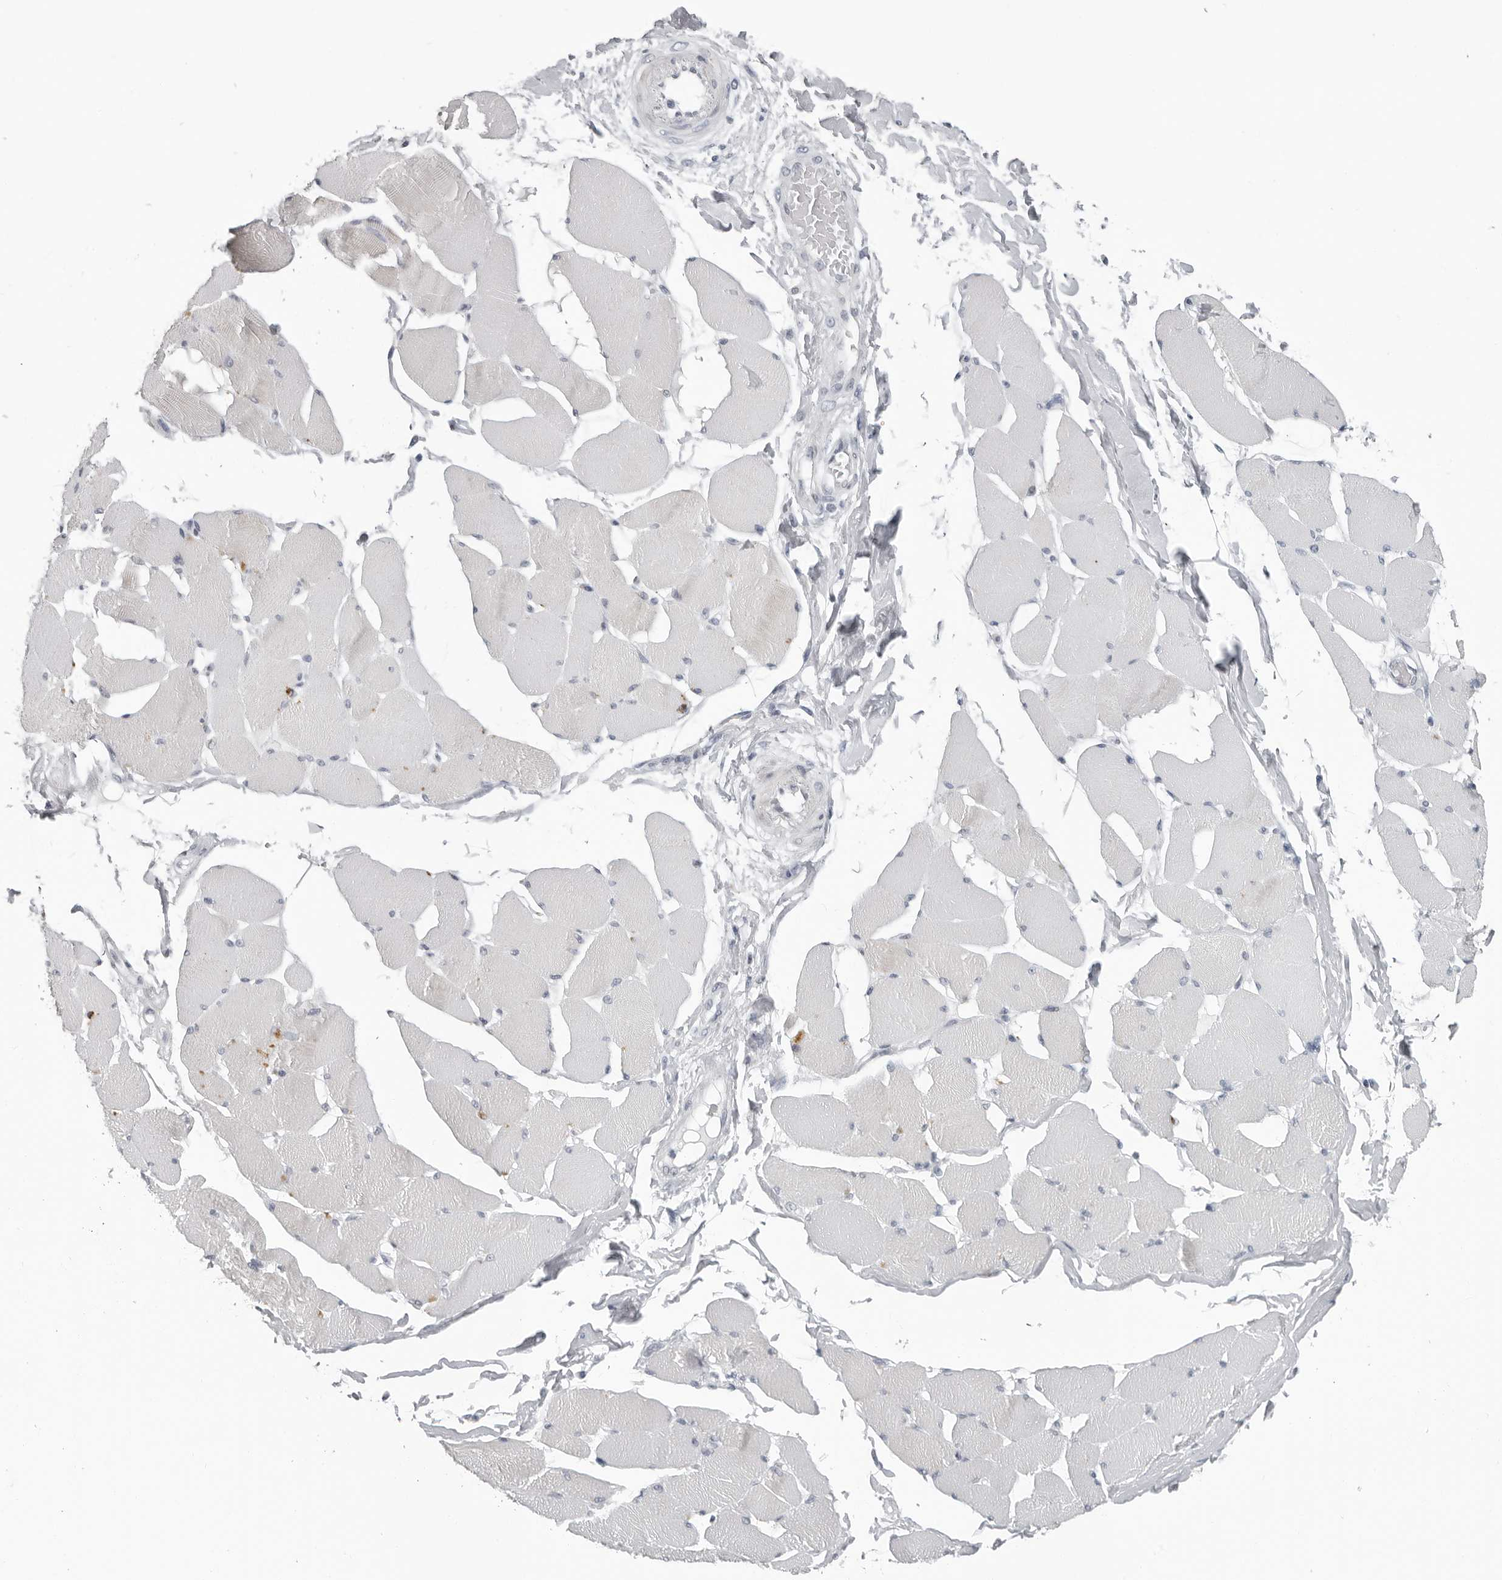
{"staining": {"intensity": "negative", "quantity": "none", "location": "none"}, "tissue": "skeletal muscle", "cell_type": "Myocytes", "image_type": "normal", "snomed": [{"axis": "morphology", "description": "Normal tissue, NOS"}, {"axis": "topography", "description": "Skin"}, {"axis": "topography", "description": "Skeletal muscle"}], "caption": "High power microscopy photomicrograph of an immunohistochemistry (IHC) micrograph of unremarkable skeletal muscle, revealing no significant expression in myocytes. (DAB (3,3'-diaminobenzidine) immunohistochemistry (IHC), high magnification).", "gene": "OPLAH", "patient": {"sex": "male", "age": 83}}